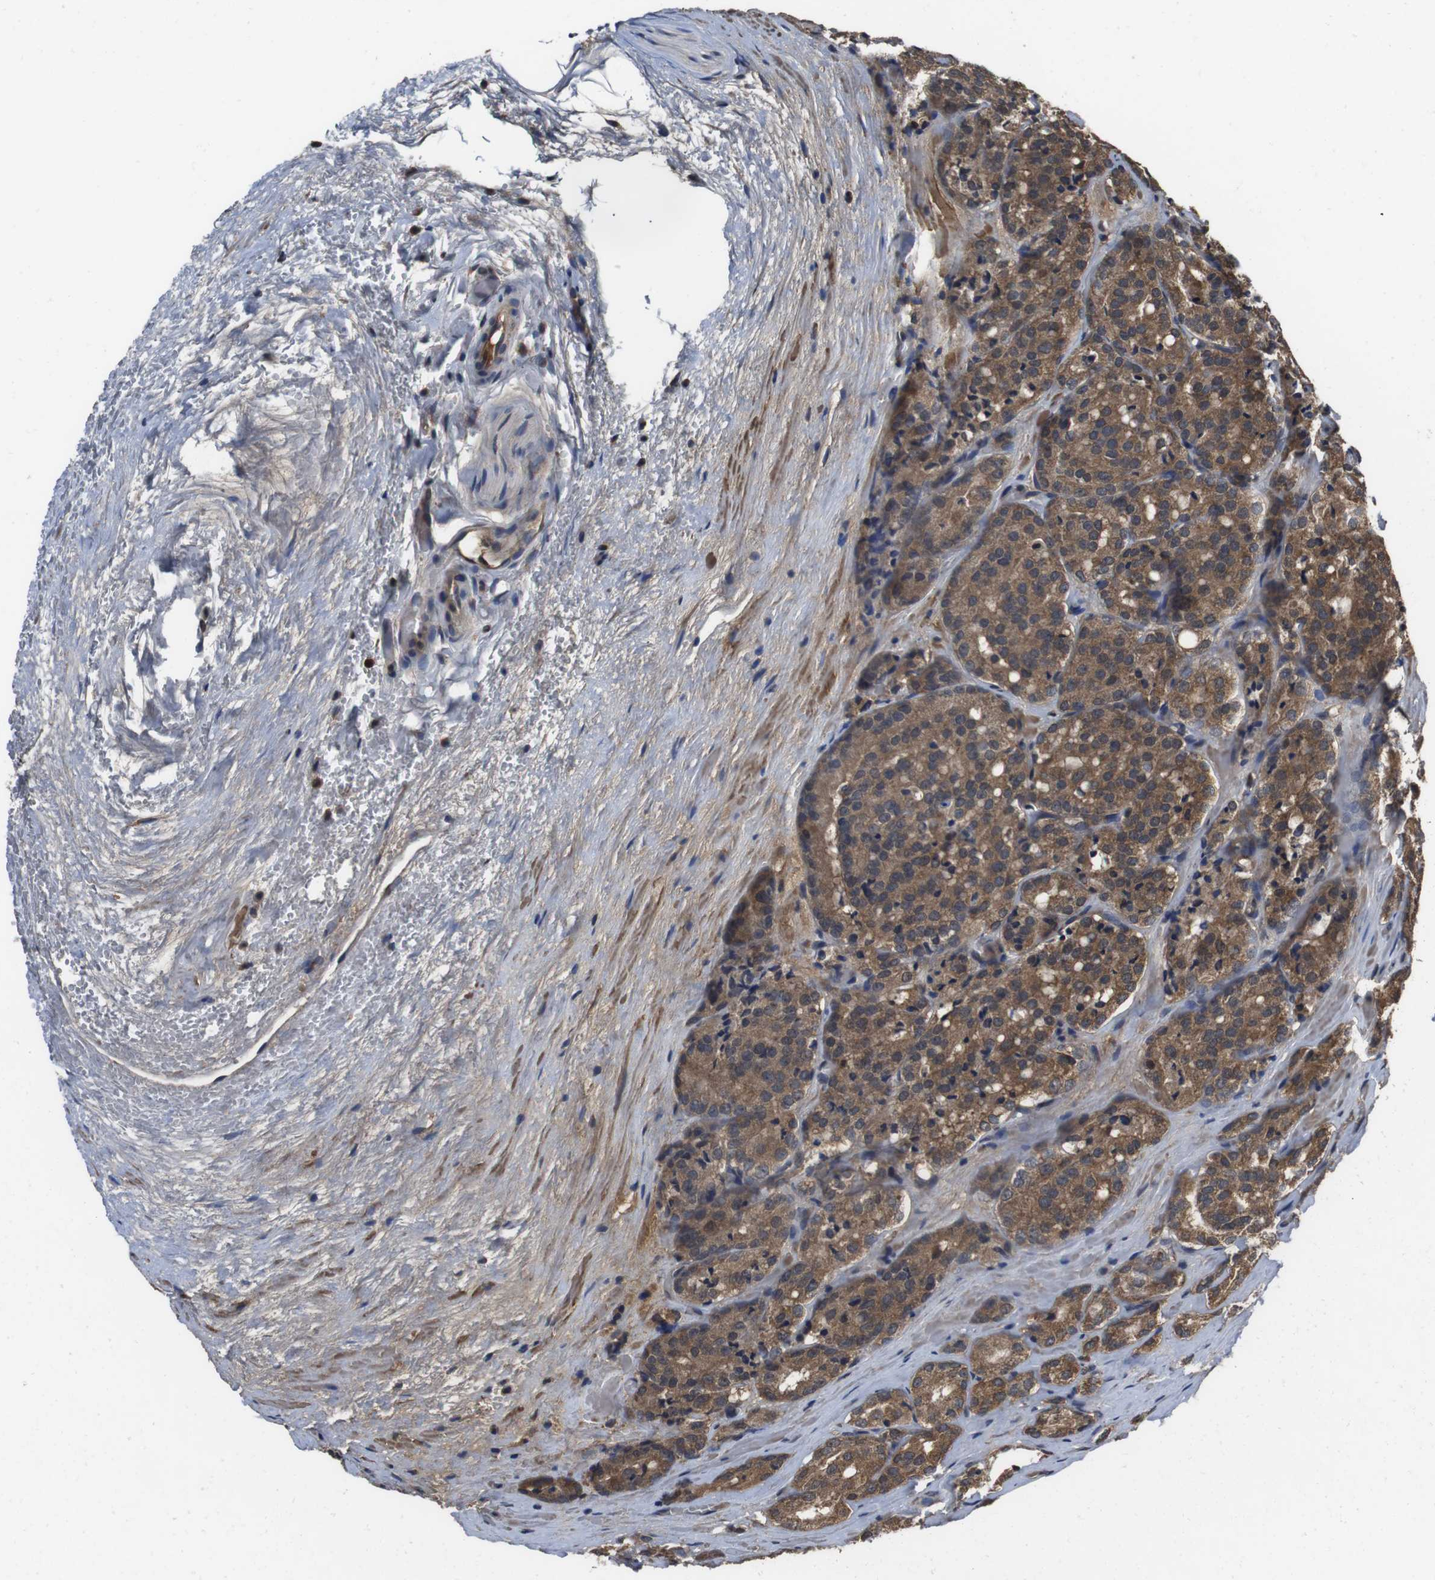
{"staining": {"intensity": "moderate", "quantity": ">75%", "location": "cytoplasmic/membranous"}, "tissue": "prostate cancer", "cell_type": "Tumor cells", "image_type": "cancer", "snomed": [{"axis": "morphology", "description": "Adenocarcinoma, High grade"}, {"axis": "topography", "description": "Prostate"}], "caption": "Immunohistochemical staining of human prostate high-grade adenocarcinoma displays medium levels of moderate cytoplasmic/membranous staining in about >75% of tumor cells.", "gene": "CXCL11", "patient": {"sex": "male", "age": 64}}